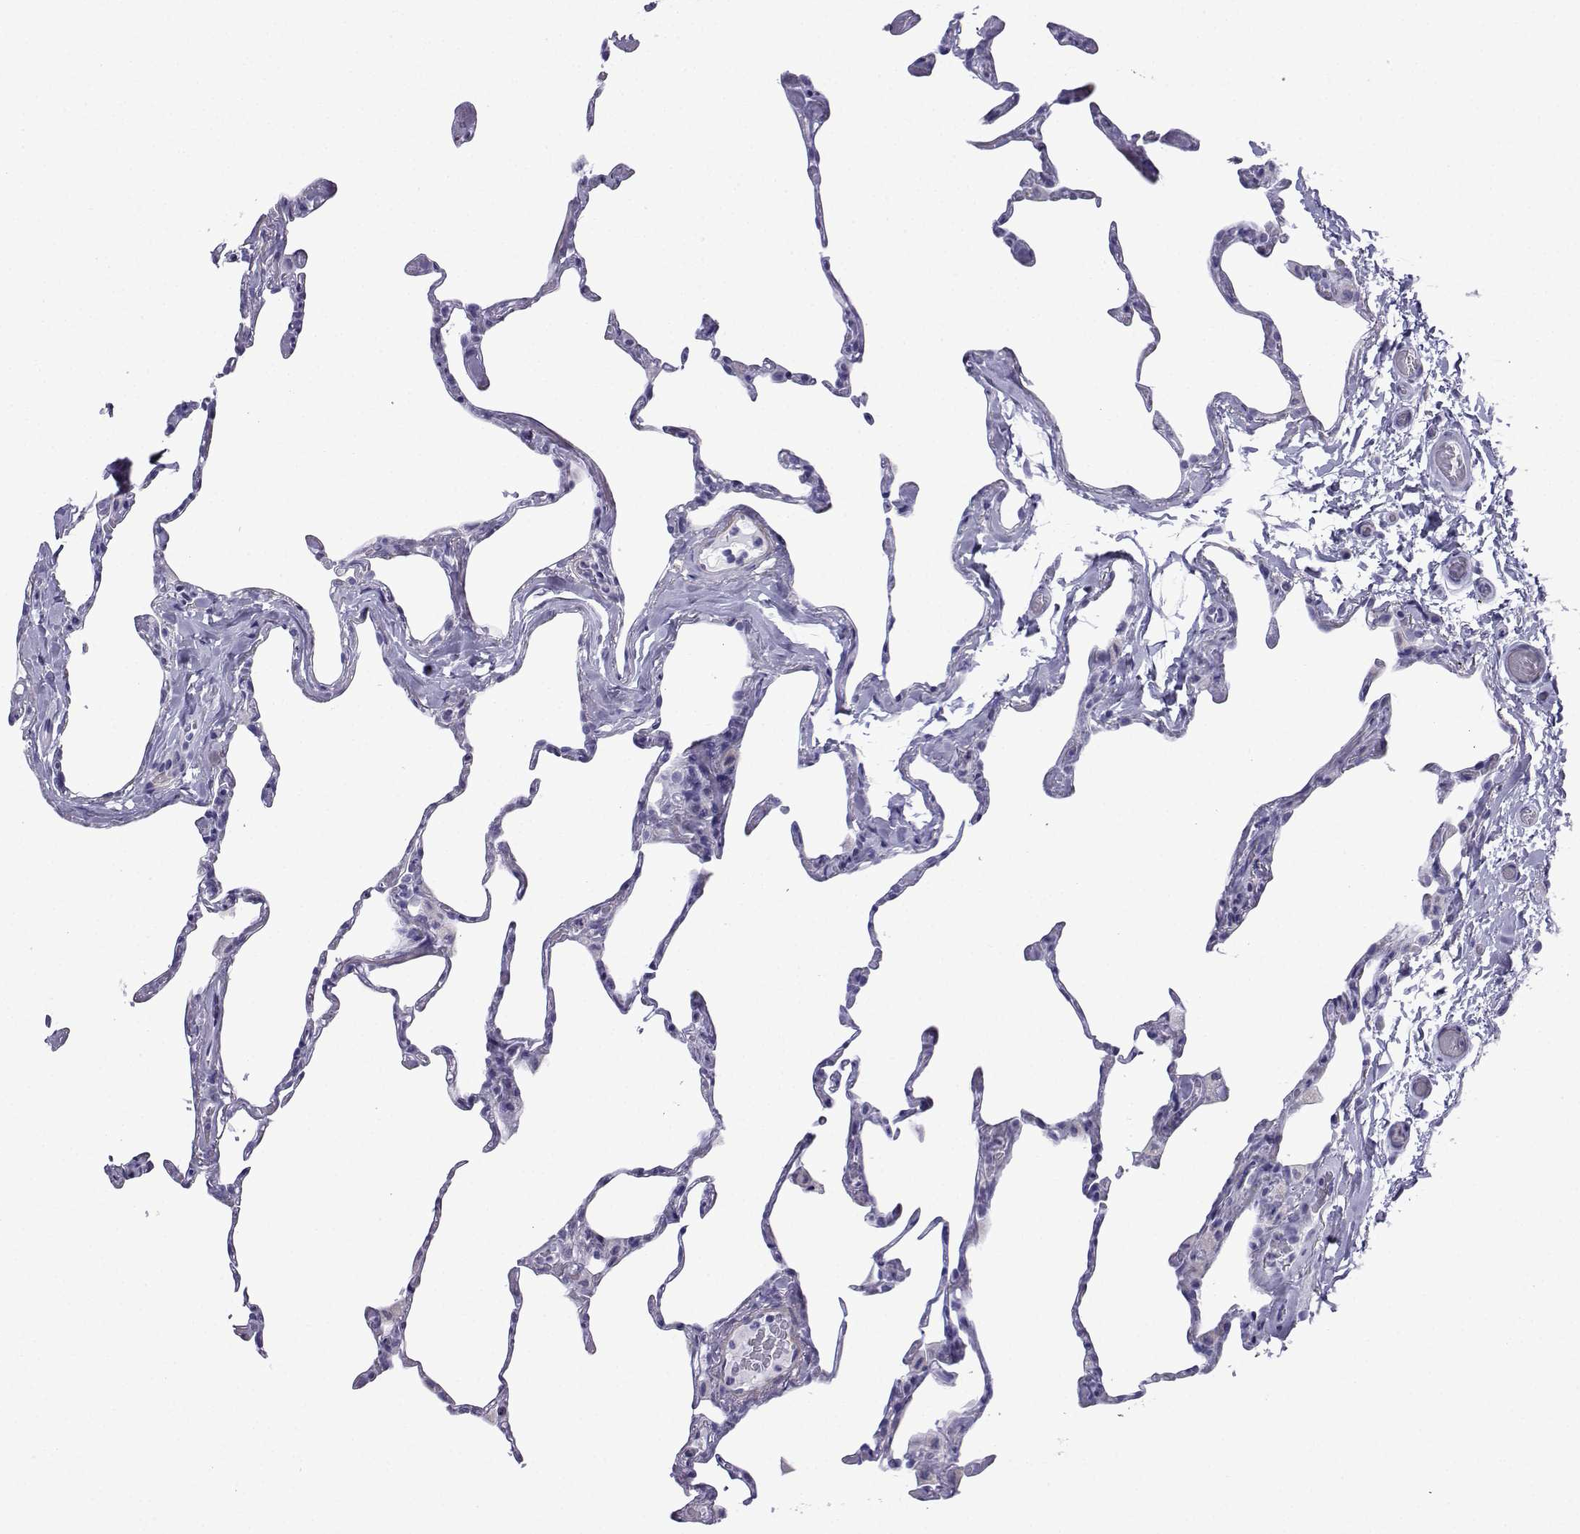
{"staining": {"intensity": "negative", "quantity": "none", "location": "none"}, "tissue": "lung", "cell_type": "Alveolar cells", "image_type": "normal", "snomed": [{"axis": "morphology", "description": "Normal tissue, NOS"}, {"axis": "topography", "description": "Lung"}], "caption": "IHC micrograph of benign lung stained for a protein (brown), which reveals no staining in alveolar cells.", "gene": "KCNF1", "patient": {"sex": "male", "age": 65}}